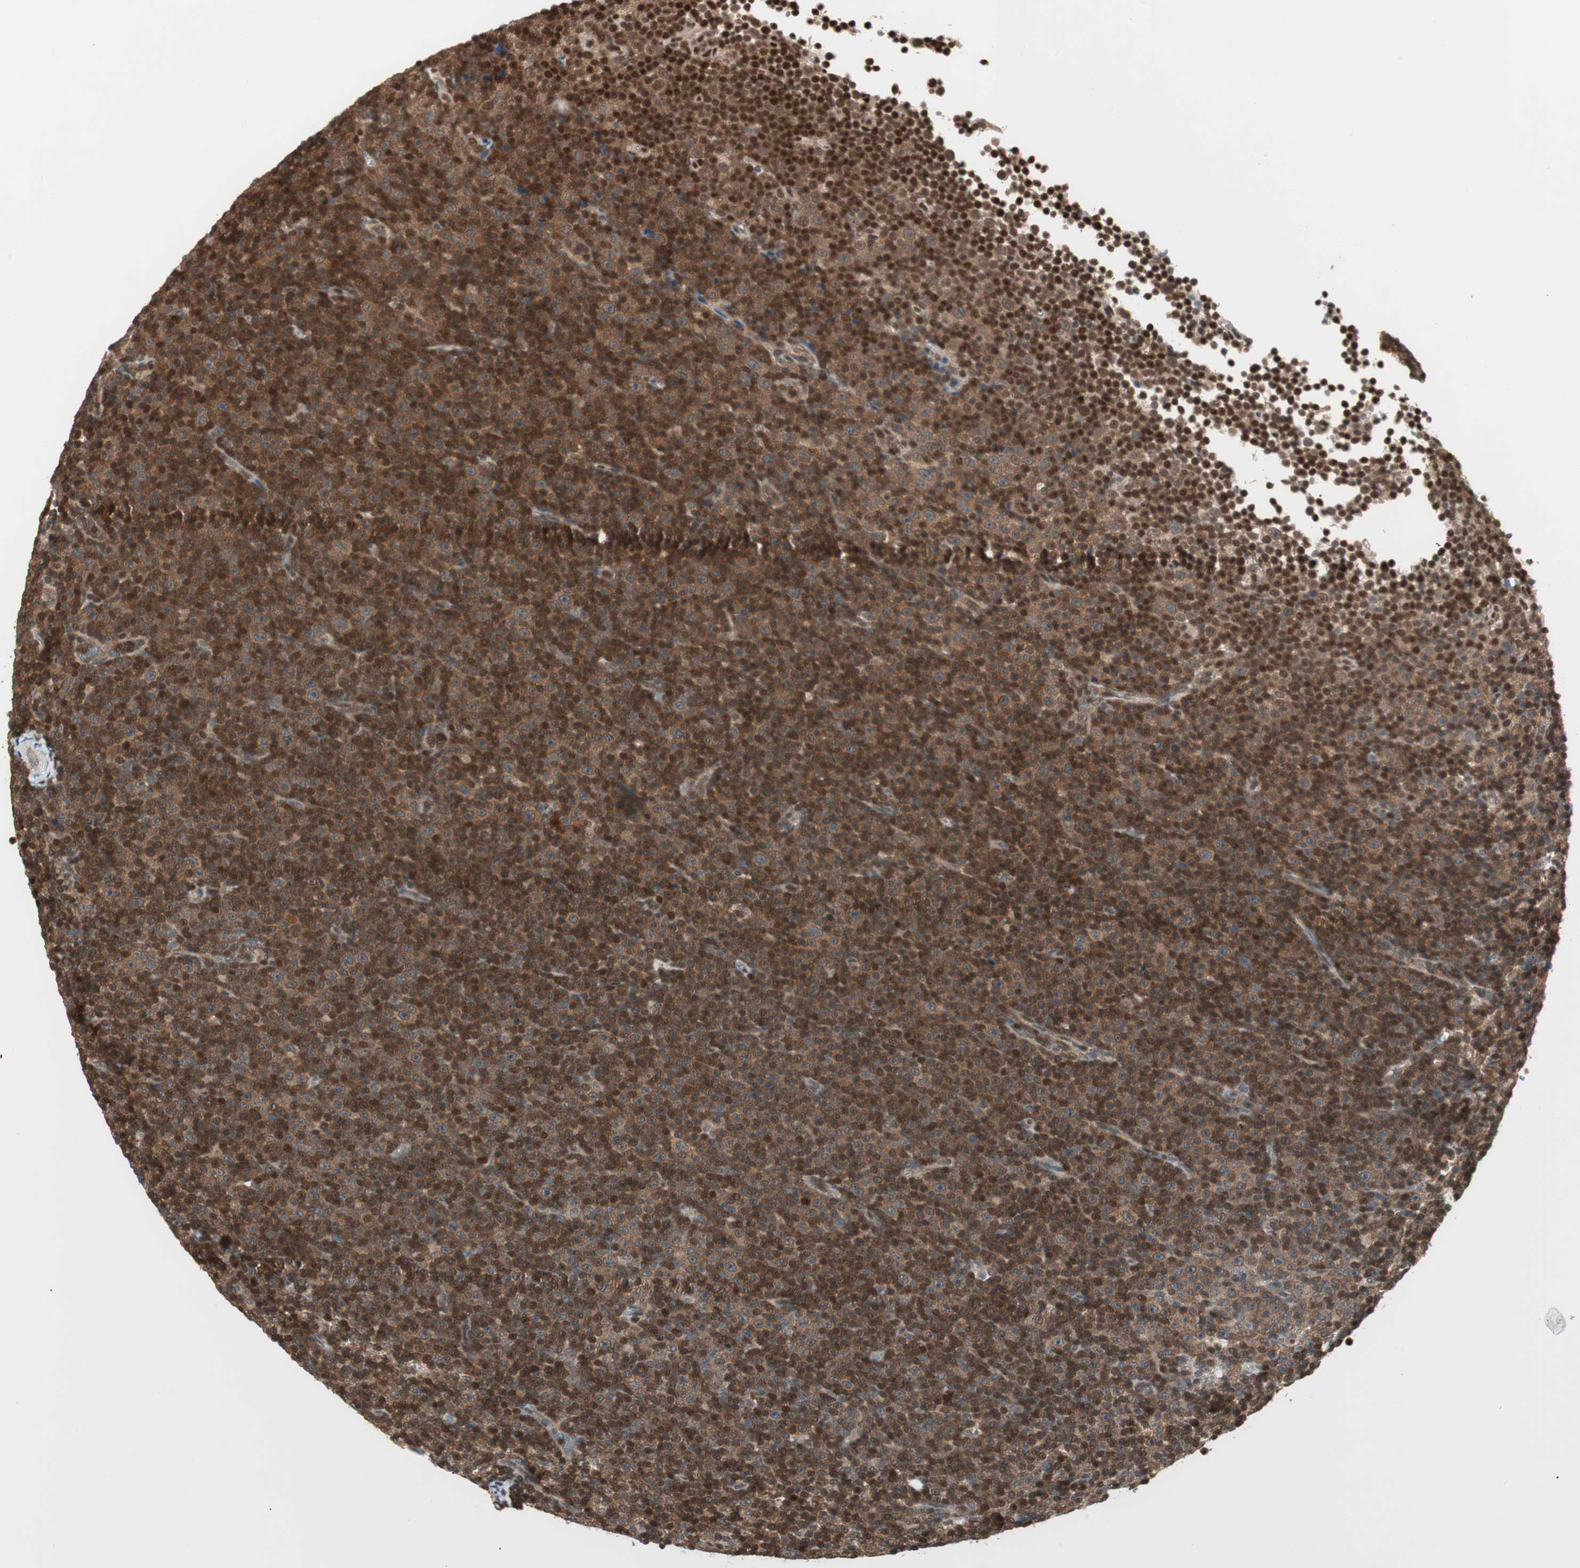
{"staining": {"intensity": "strong", "quantity": ">75%", "location": "cytoplasmic/membranous,nuclear"}, "tissue": "lymphoma", "cell_type": "Tumor cells", "image_type": "cancer", "snomed": [{"axis": "morphology", "description": "Malignant lymphoma, non-Hodgkin's type, Low grade"}, {"axis": "topography", "description": "Lymph node"}], "caption": "Immunohistochemistry (IHC) (DAB (3,3'-diaminobenzidine)) staining of malignant lymphoma, non-Hodgkin's type (low-grade) displays strong cytoplasmic/membranous and nuclear protein staining in approximately >75% of tumor cells. The protein is stained brown, and the nuclei are stained in blue (DAB (3,3'-diaminobenzidine) IHC with brightfield microscopy, high magnification).", "gene": "UBE2I", "patient": {"sex": "female", "age": 67}}